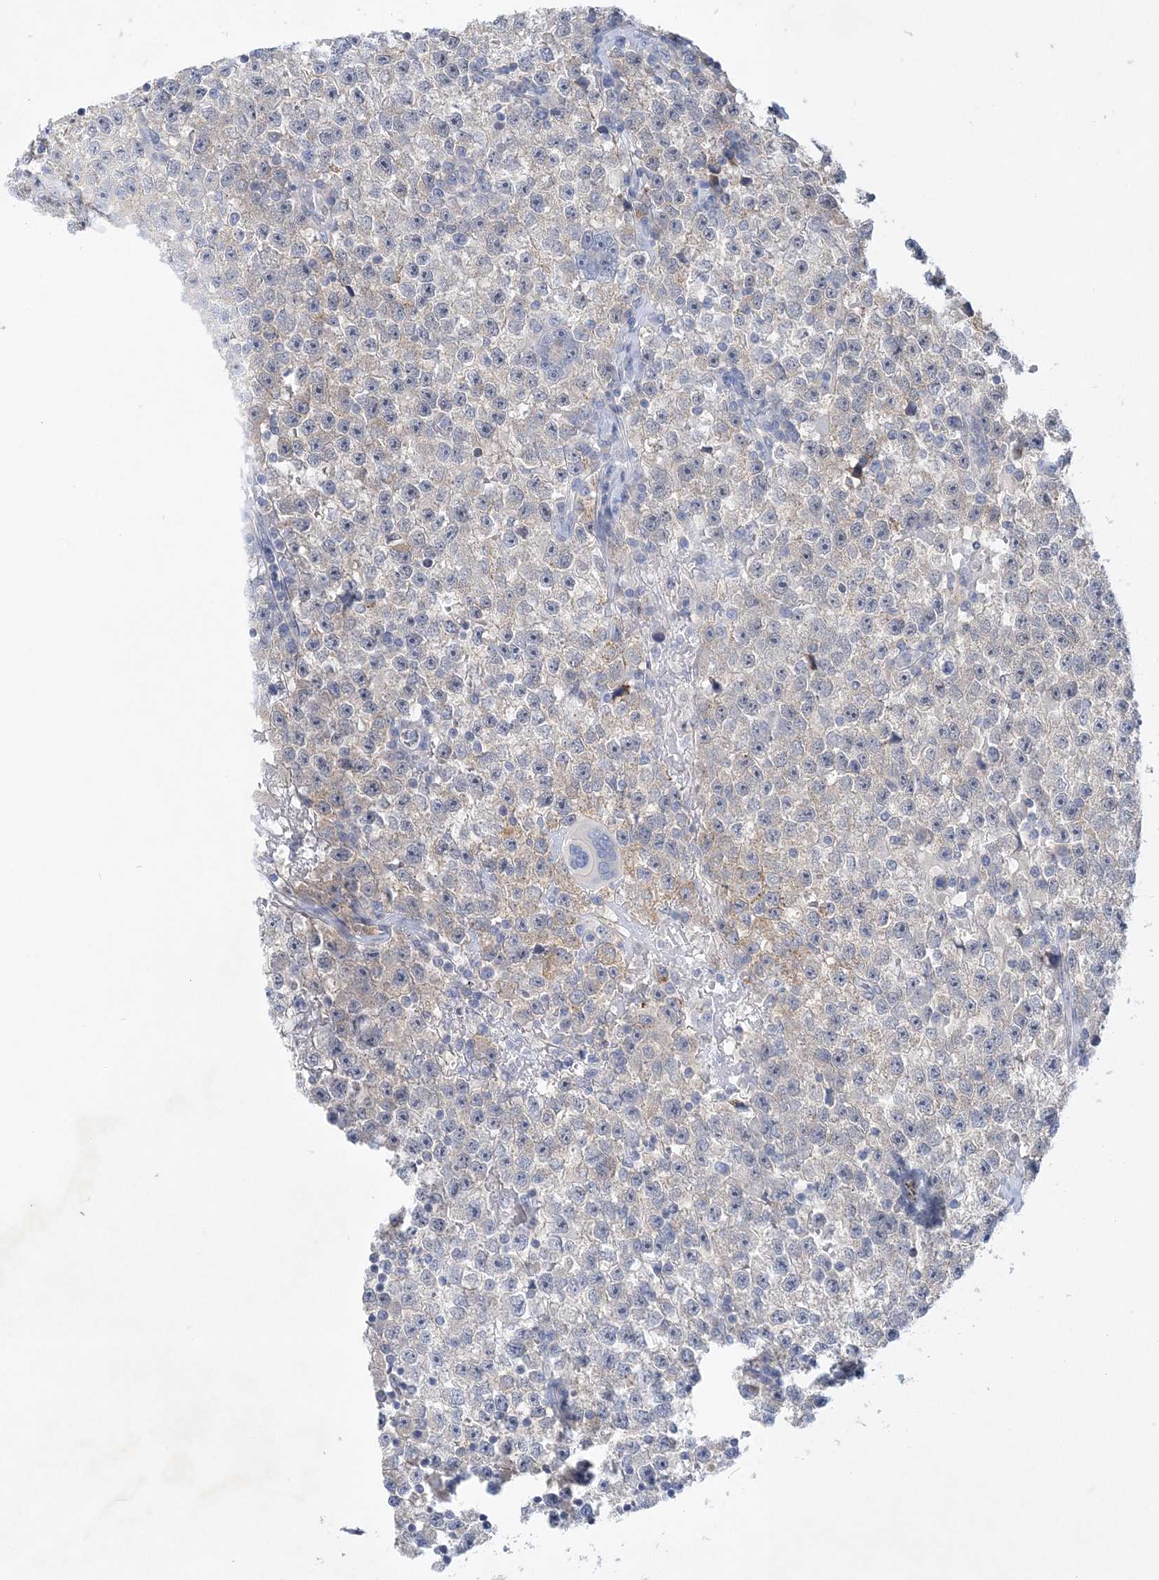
{"staining": {"intensity": "negative", "quantity": "none", "location": "none"}, "tissue": "testis cancer", "cell_type": "Tumor cells", "image_type": "cancer", "snomed": [{"axis": "morphology", "description": "Seminoma, NOS"}, {"axis": "topography", "description": "Testis"}], "caption": "This is a micrograph of IHC staining of testis cancer, which shows no staining in tumor cells.", "gene": "ANKRD35", "patient": {"sex": "male", "age": 22}}